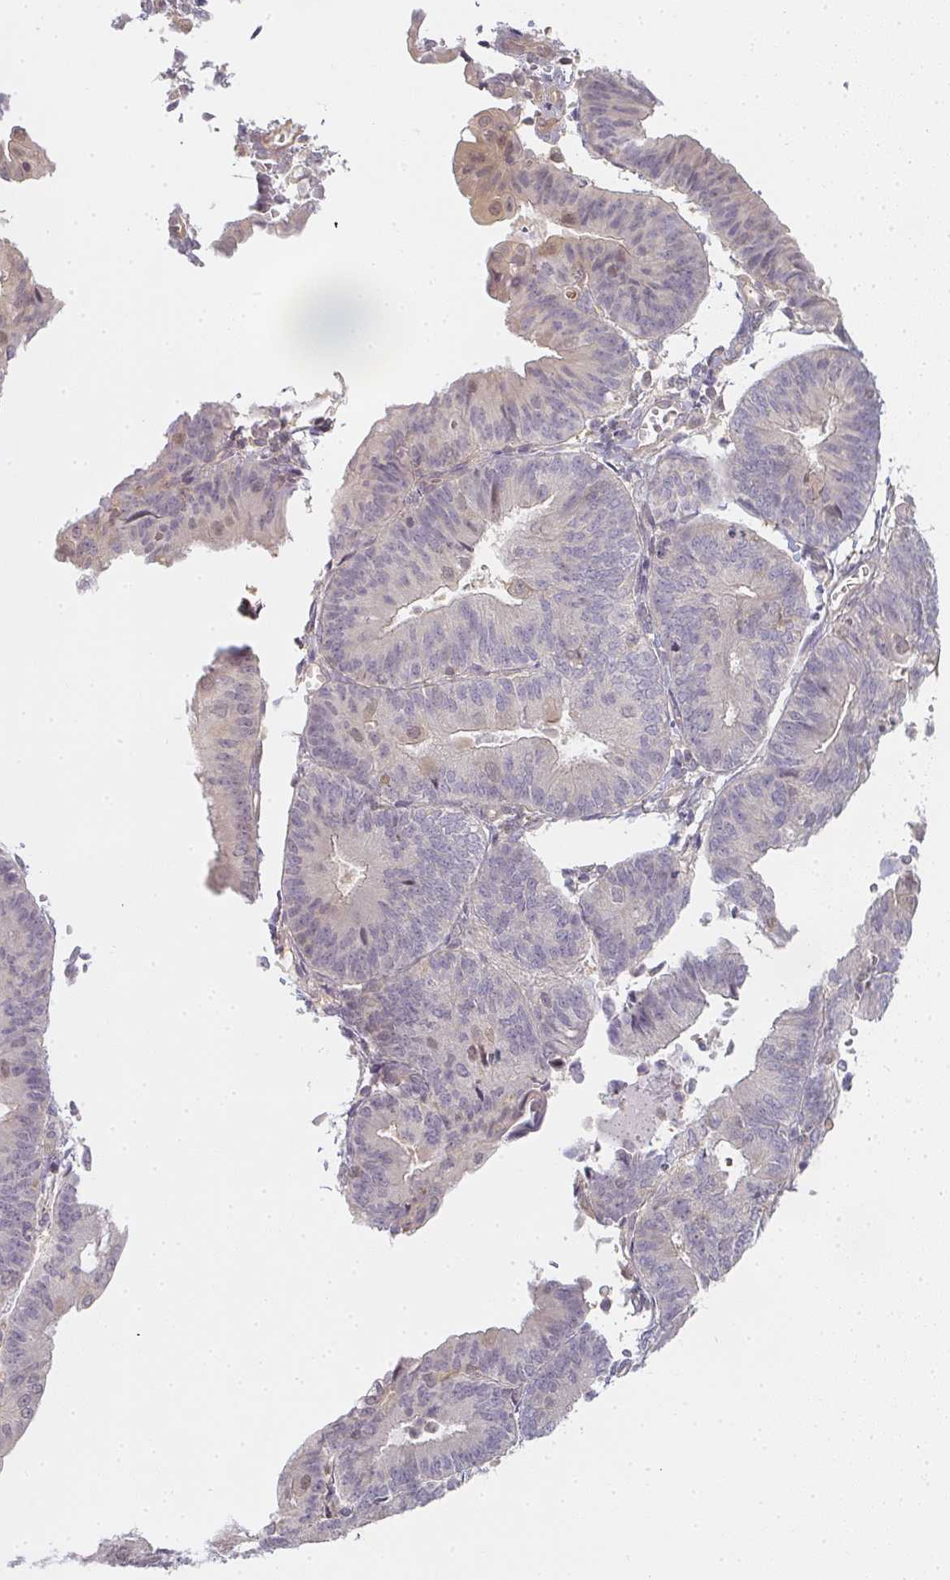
{"staining": {"intensity": "weak", "quantity": "<25%", "location": "cytoplasmic/membranous"}, "tissue": "endometrial cancer", "cell_type": "Tumor cells", "image_type": "cancer", "snomed": [{"axis": "morphology", "description": "Adenocarcinoma, NOS"}, {"axis": "topography", "description": "Endometrium"}], "caption": "Human endometrial adenocarcinoma stained for a protein using immunohistochemistry reveals no expression in tumor cells.", "gene": "GSDMB", "patient": {"sex": "female", "age": 65}}